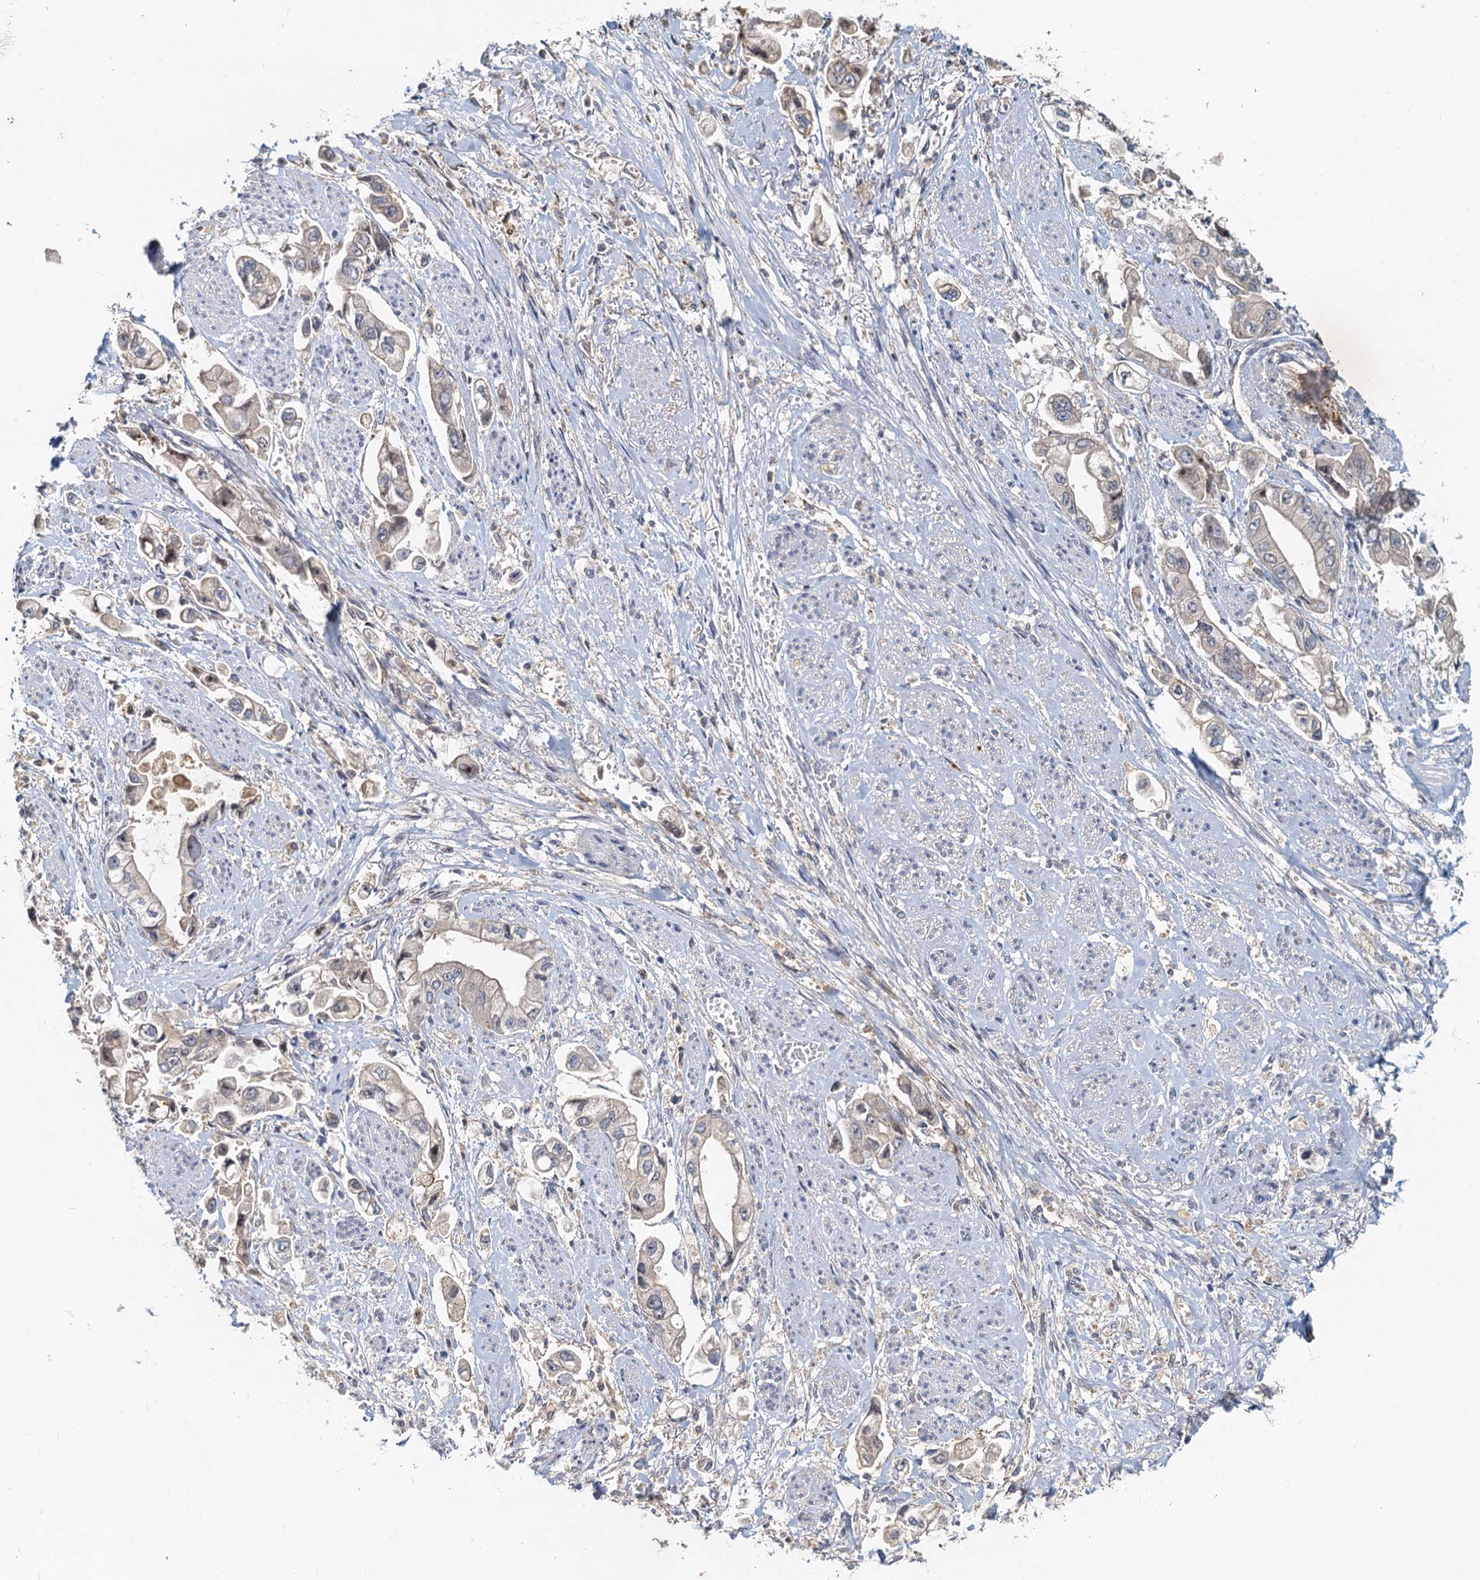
{"staining": {"intensity": "weak", "quantity": "25%-75%", "location": "cytoplasmic/membranous"}, "tissue": "stomach cancer", "cell_type": "Tumor cells", "image_type": "cancer", "snomed": [{"axis": "morphology", "description": "Adenocarcinoma, NOS"}, {"axis": "topography", "description": "Stomach"}], "caption": "Human stomach adenocarcinoma stained with a protein marker displays weak staining in tumor cells.", "gene": "TOLLIP", "patient": {"sex": "male", "age": 62}}